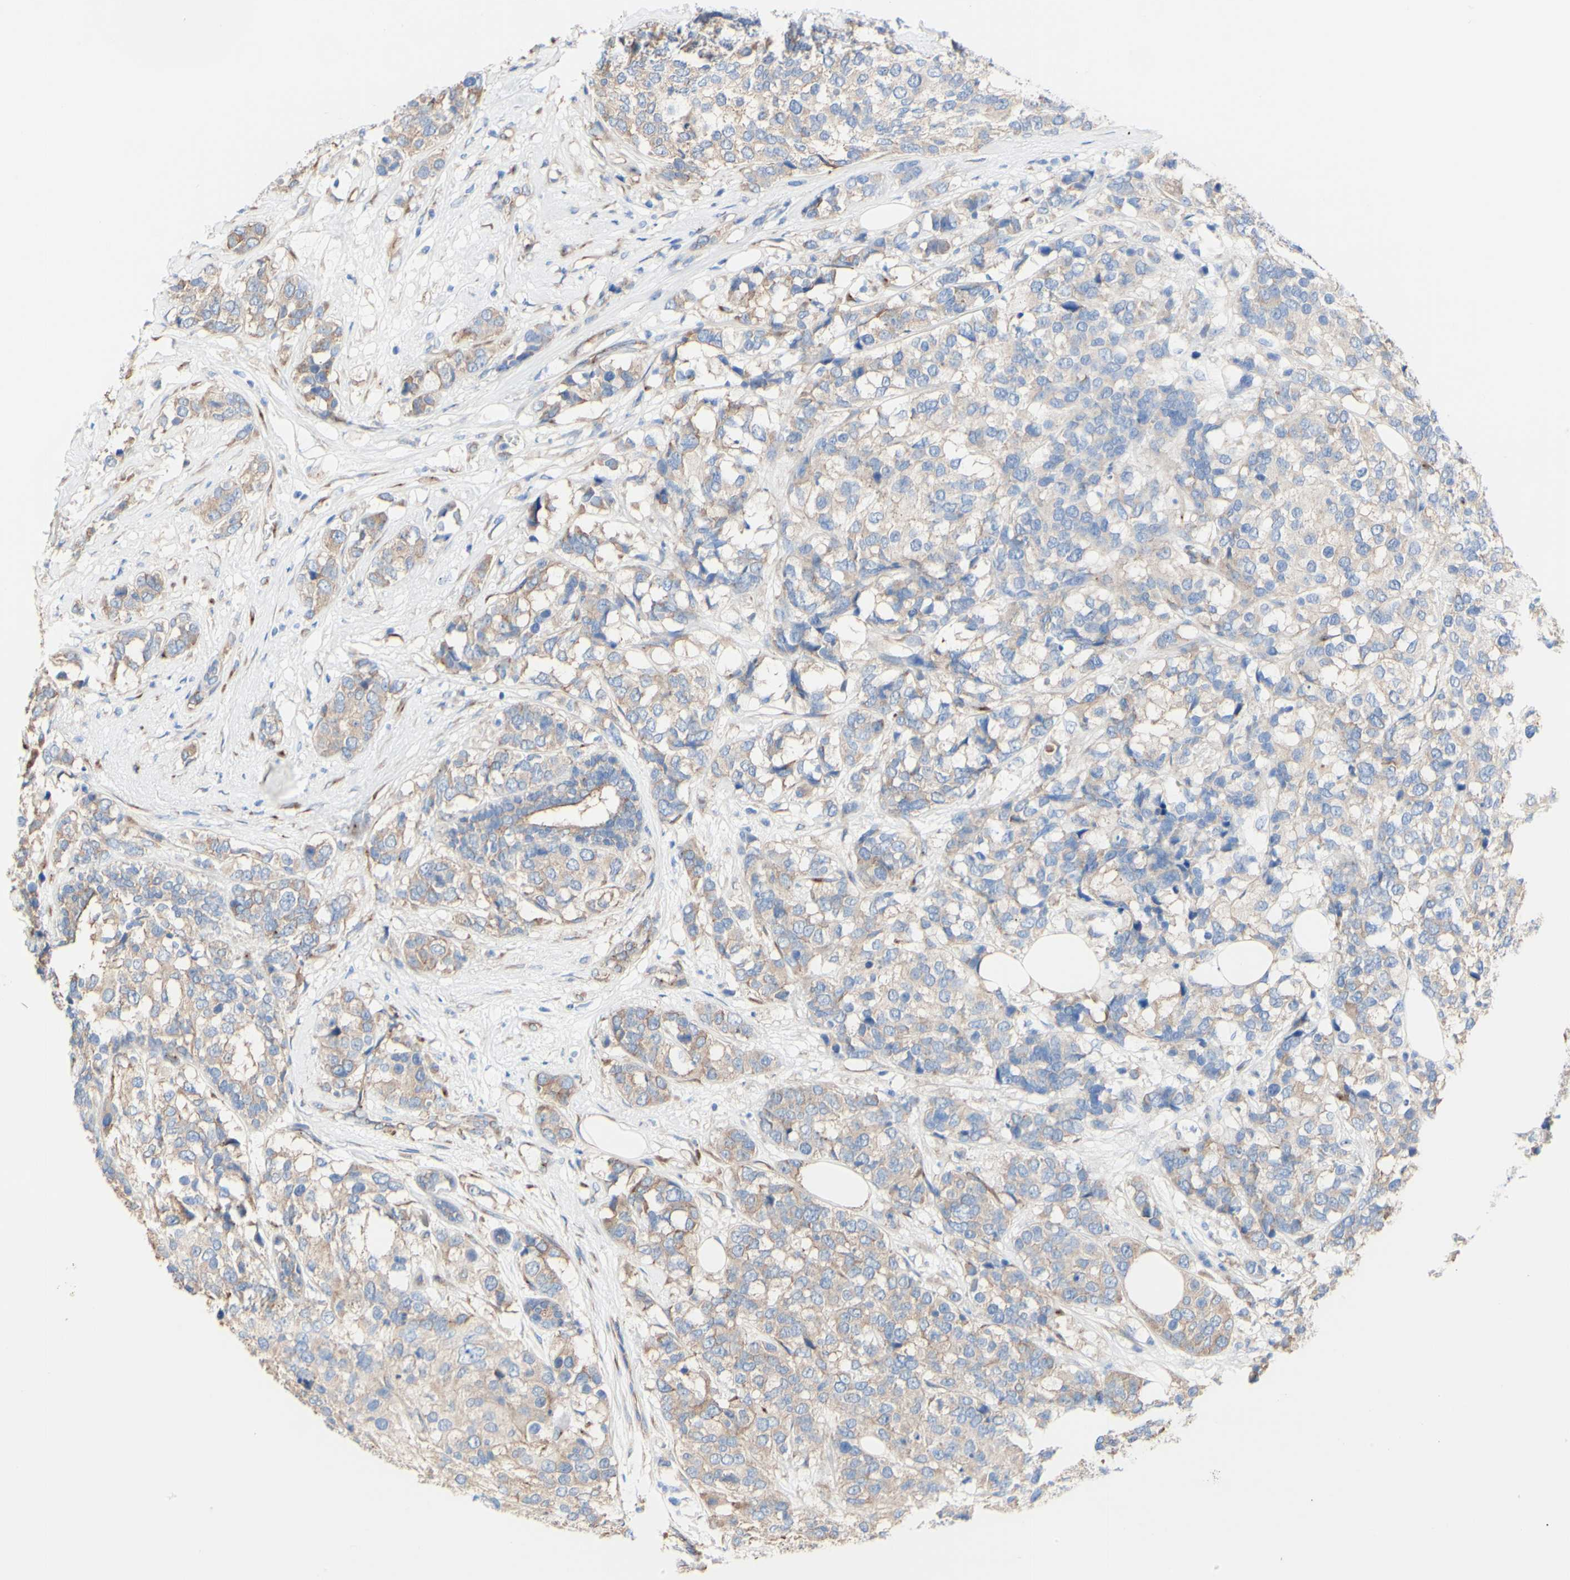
{"staining": {"intensity": "weak", "quantity": ">75%", "location": "cytoplasmic/membranous"}, "tissue": "breast cancer", "cell_type": "Tumor cells", "image_type": "cancer", "snomed": [{"axis": "morphology", "description": "Lobular carcinoma"}, {"axis": "topography", "description": "Breast"}], "caption": "This photomicrograph exhibits lobular carcinoma (breast) stained with immunohistochemistry (IHC) to label a protein in brown. The cytoplasmic/membranous of tumor cells show weak positivity for the protein. Nuclei are counter-stained blue.", "gene": "LRIG3", "patient": {"sex": "female", "age": 59}}